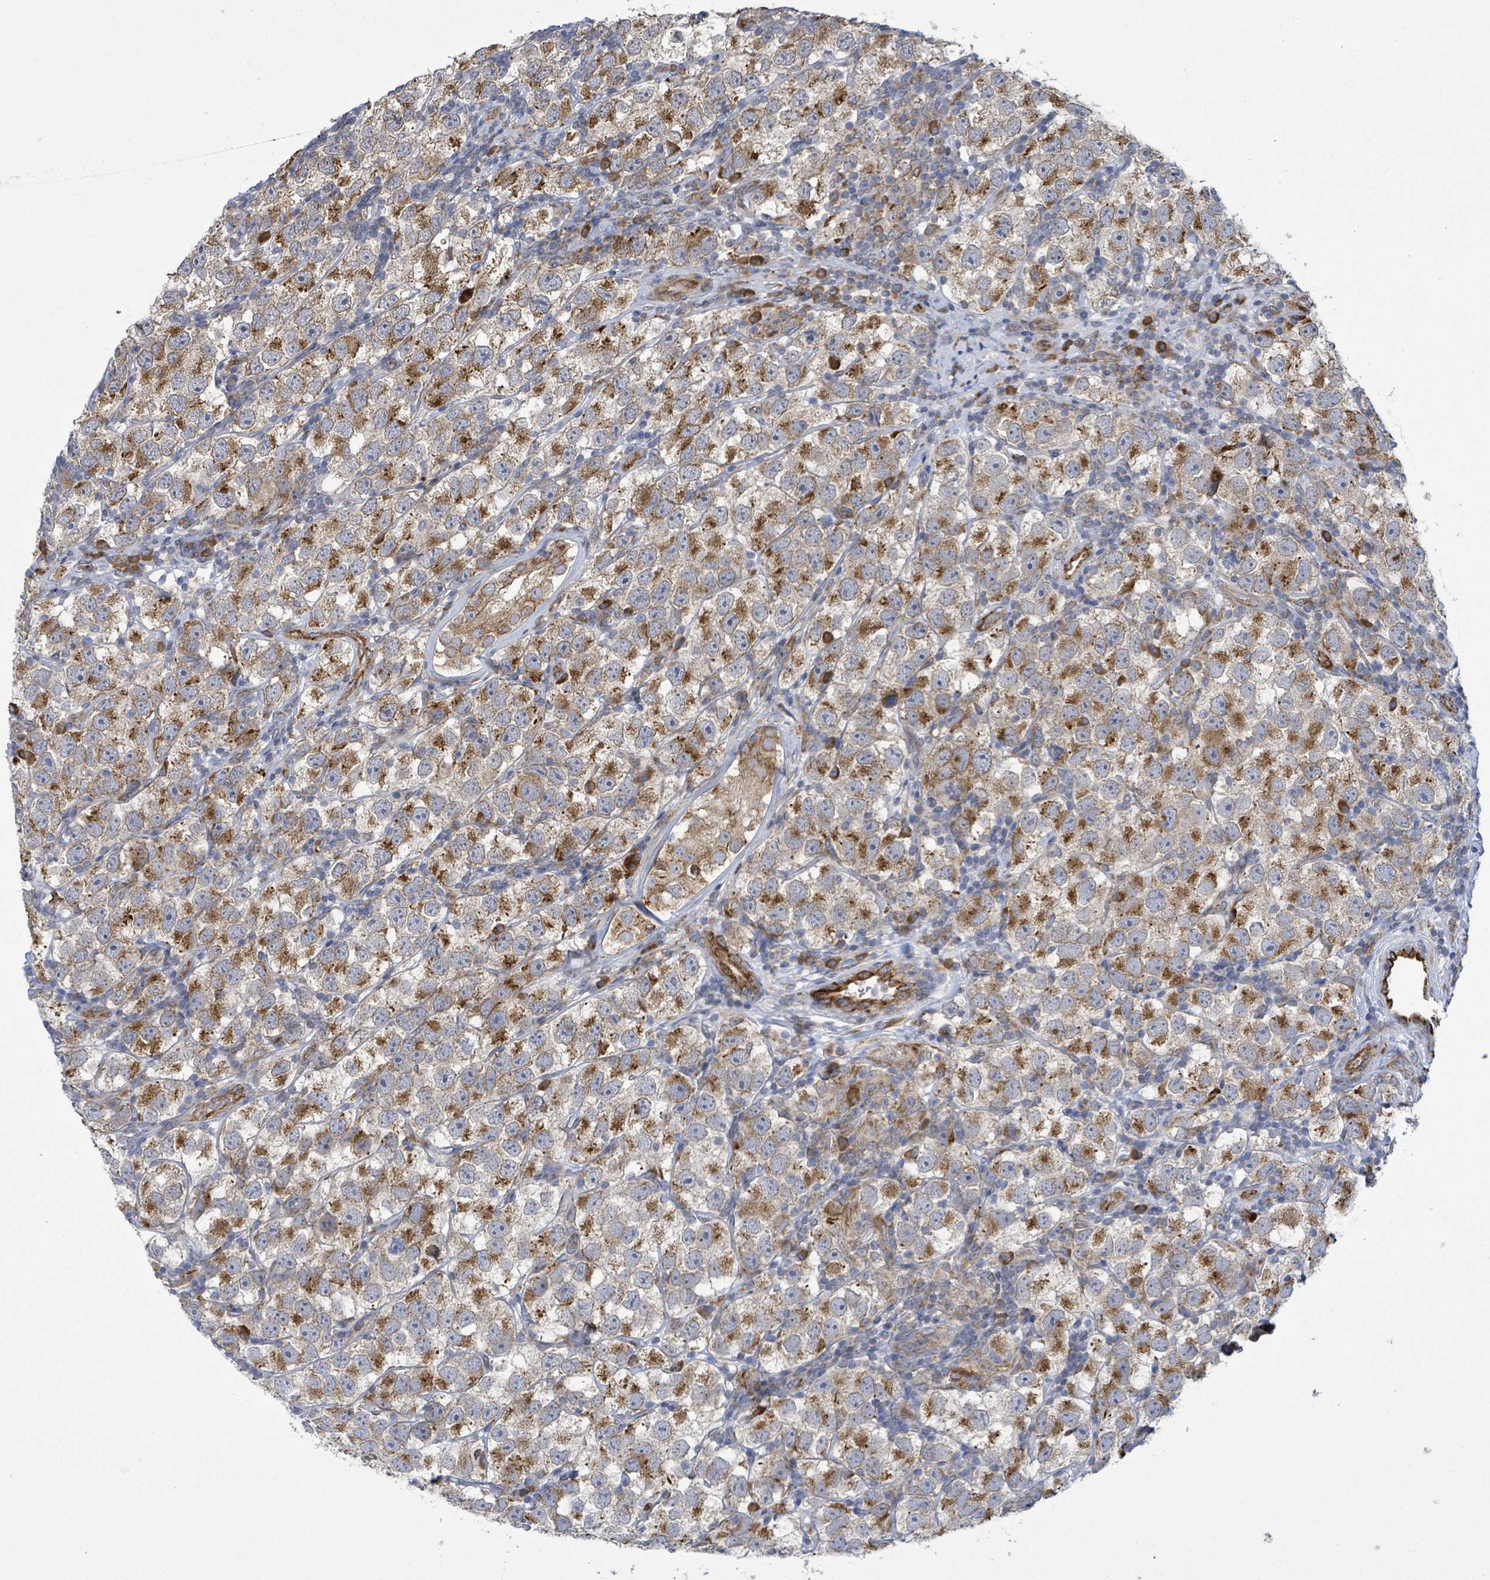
{"staining": {"intensity": "moderate", "quantity": ">75%", "location": "cytoplasmic/membranous"}, "tissue": "testis cancer", "cell_type": "Tumor cells", "image_type": "cancer", "snomed": [{"axis": "morphology", "description": "Seminoma, NOS"}, {"axis": "topography", "description": "Testis"}], "caption": "Immunohistochemistry (DAB (3,3'-diaminobenzidine)) staining of human seminoma (testis) reveals moderate cytoplasmic/membranous protein staining in about >75% of tumor cells.", "gene": "NOMO1", "patient": {"sex": "male", "age": 26}}